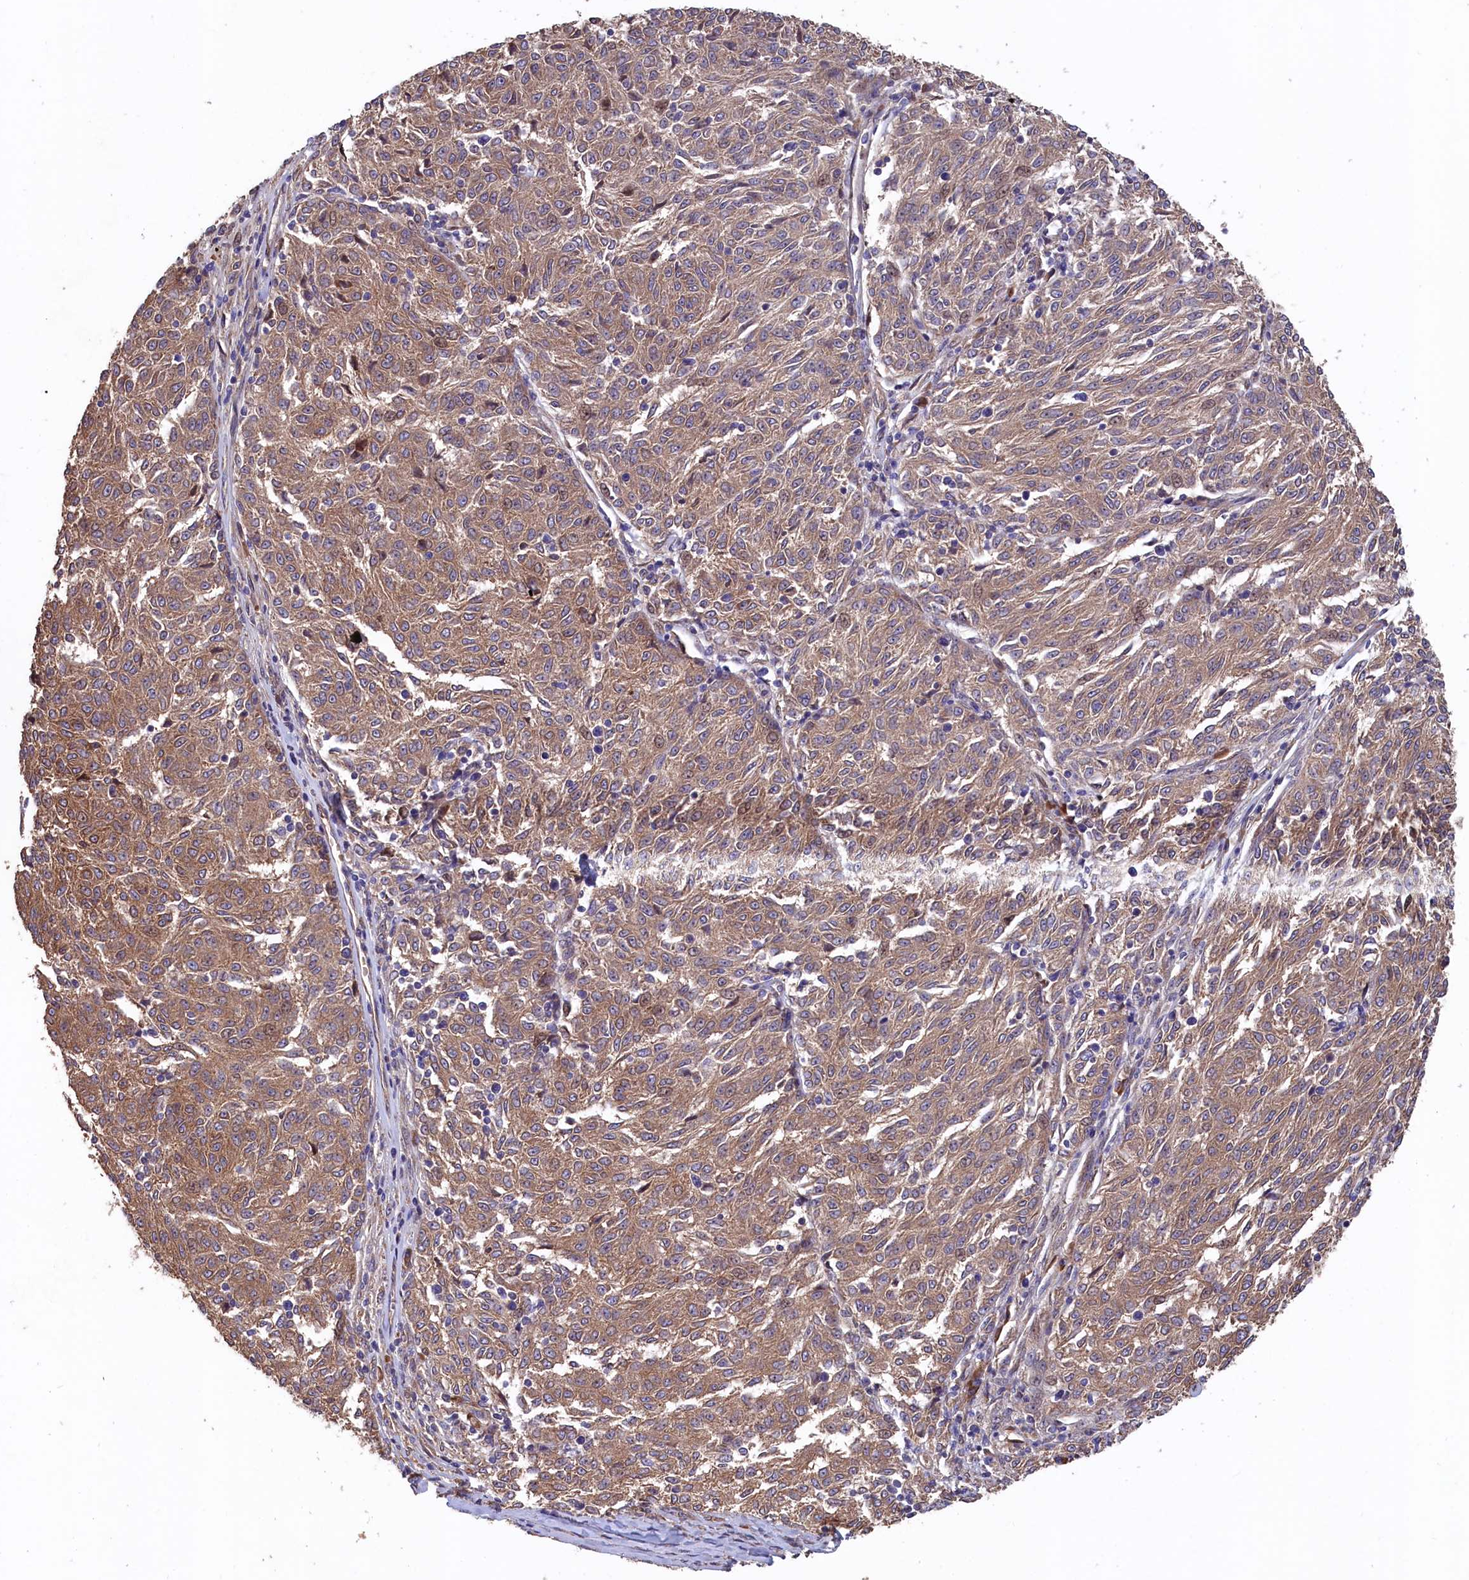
{"staining": {"intensity": "moderate", "quantity": ">75%", "location": "cytoplasmic/membranous"}, "tissue": "melanoma", "cell_type": "Tumor cells", "image_type": "cancer", "snomed": [{"axis": "morphology", "description": "Malignant melanoma, NOS"}, {"axis": "topography", "description": "Skin"}], "caption": "IHC of malignant melanoma demonstrates medium levels of moderate cytoplasmic/membranous positivity in approximately >75% of tumor cells.", "gene": "GREB1L", "patient": {"sex": "female", "age": 72}}